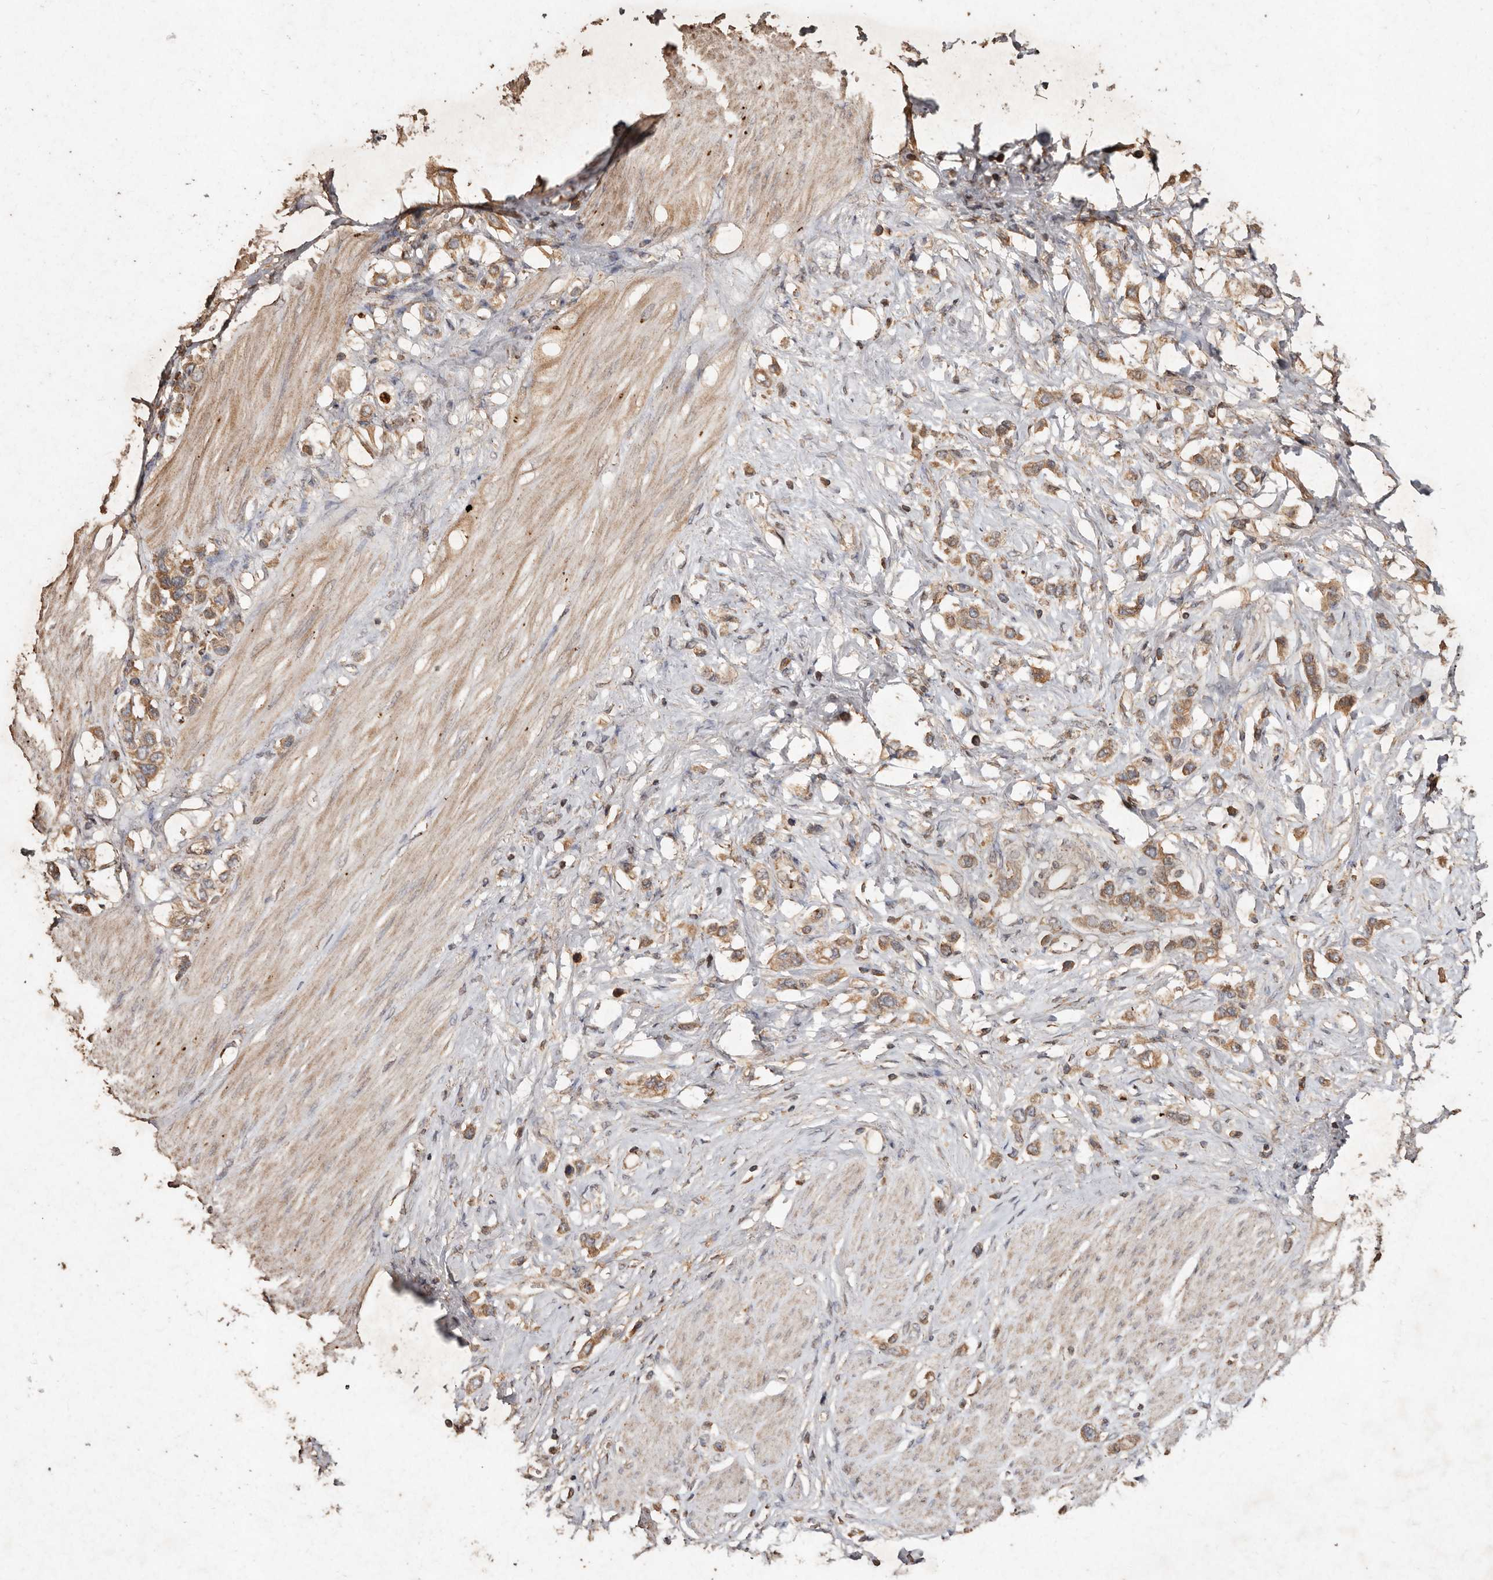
{"staining": {"intensity": "moderate", "quantity": ">75%", "location": "cytoplasmic/membranous"}, "tissue": "stomach cancer", "cell_type": "Tumor cells", "image_type": "cancer", "snomed": [{"axis": "morphology", "description": "Adenocarcinoma, NOS"}, {"axis": "topography", "description": "Stomach"}], "caption": "Brown immunohistochemical staining in stomach cancer (adenocarcinoma) displays moderate cytoplasmic/membranous positivity in about >75% of tumor cells.", "gene": "FARS2", "patient": {"sex": "female", "age": 65}}